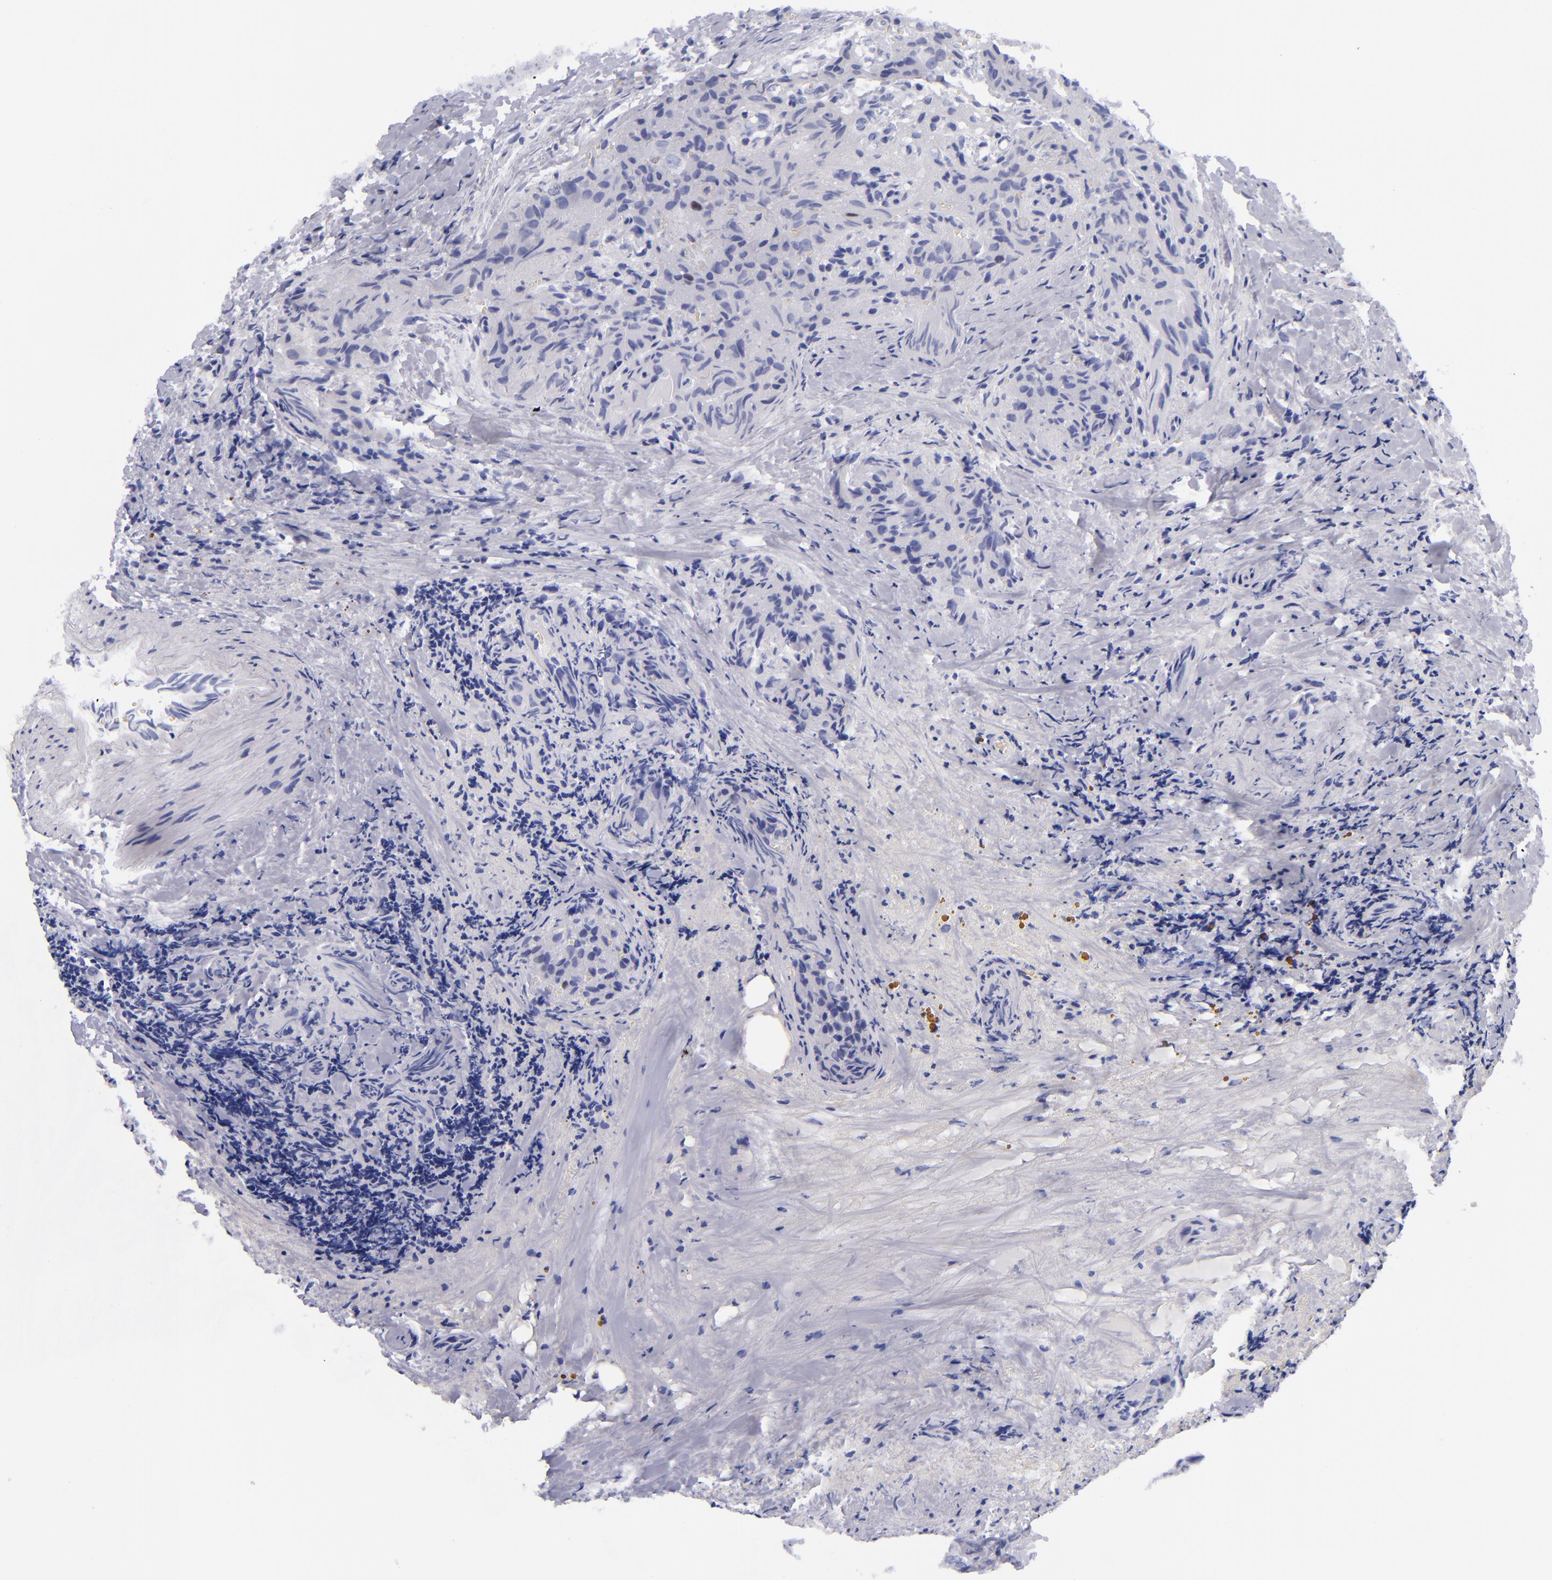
{"staining": {"intensity": "negative", "quantity": "none", "location": "none"}, "tissue": "thyroid cancer", "cell_type": "Tumor cells", "image_type": "cancer", "snomed": [{"axis": "morphology", "description": "Papillary adenocarcinoma, NOS"}, {"axis": "topography", "description": "Thyroid gland"}], "caption": "Immunohistochemistry photomicrograph of human thyroid cancer (papillary adenocarcinoma) stained for a protein (brown), which displays no expression in tumor cells.", "gene": "MCM7", "patient": {"sex": "female", "age": 71}}